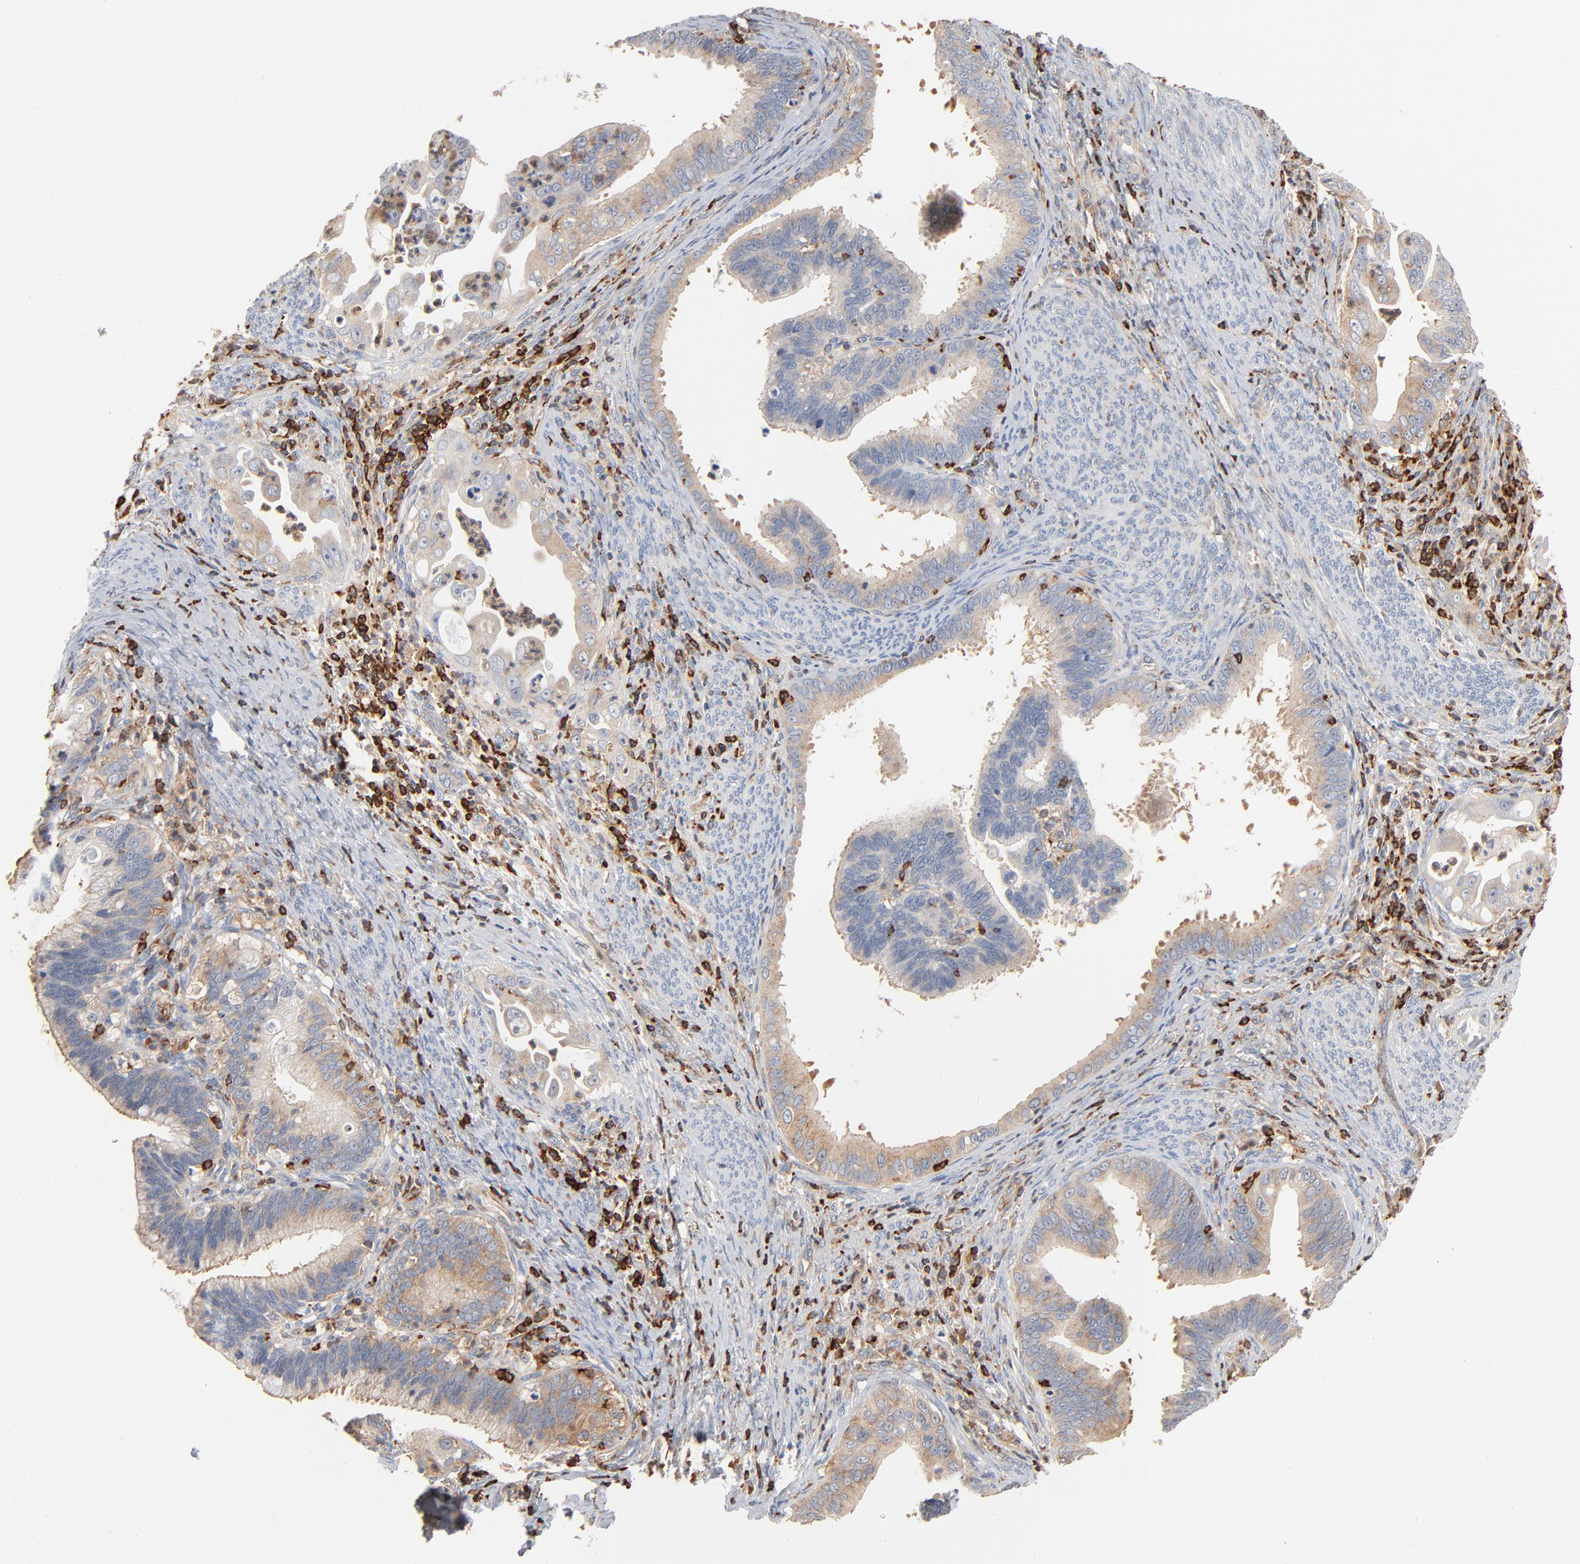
{"staining": {"intensity": "weak", "quantity": ">75%", "location": "cytoplasmic/membranous"}, "tissue": "cervical cancer", "cell_type": "Tumor cells", "image_type": "cancer", "snomed": [{"axis": "morphology", "description": "Adenocarcinoma, NOS"}, {"axis": "topography", "description": "Cervix"}], "caption": "A brown stain highlights weak cytoplasmic/membranous expression of a protein in human cervical cancer (adenocarcinoma) tumor cells.", "gene": "SH3KBP1", "patient": {"sex": "female", "age": 47}}